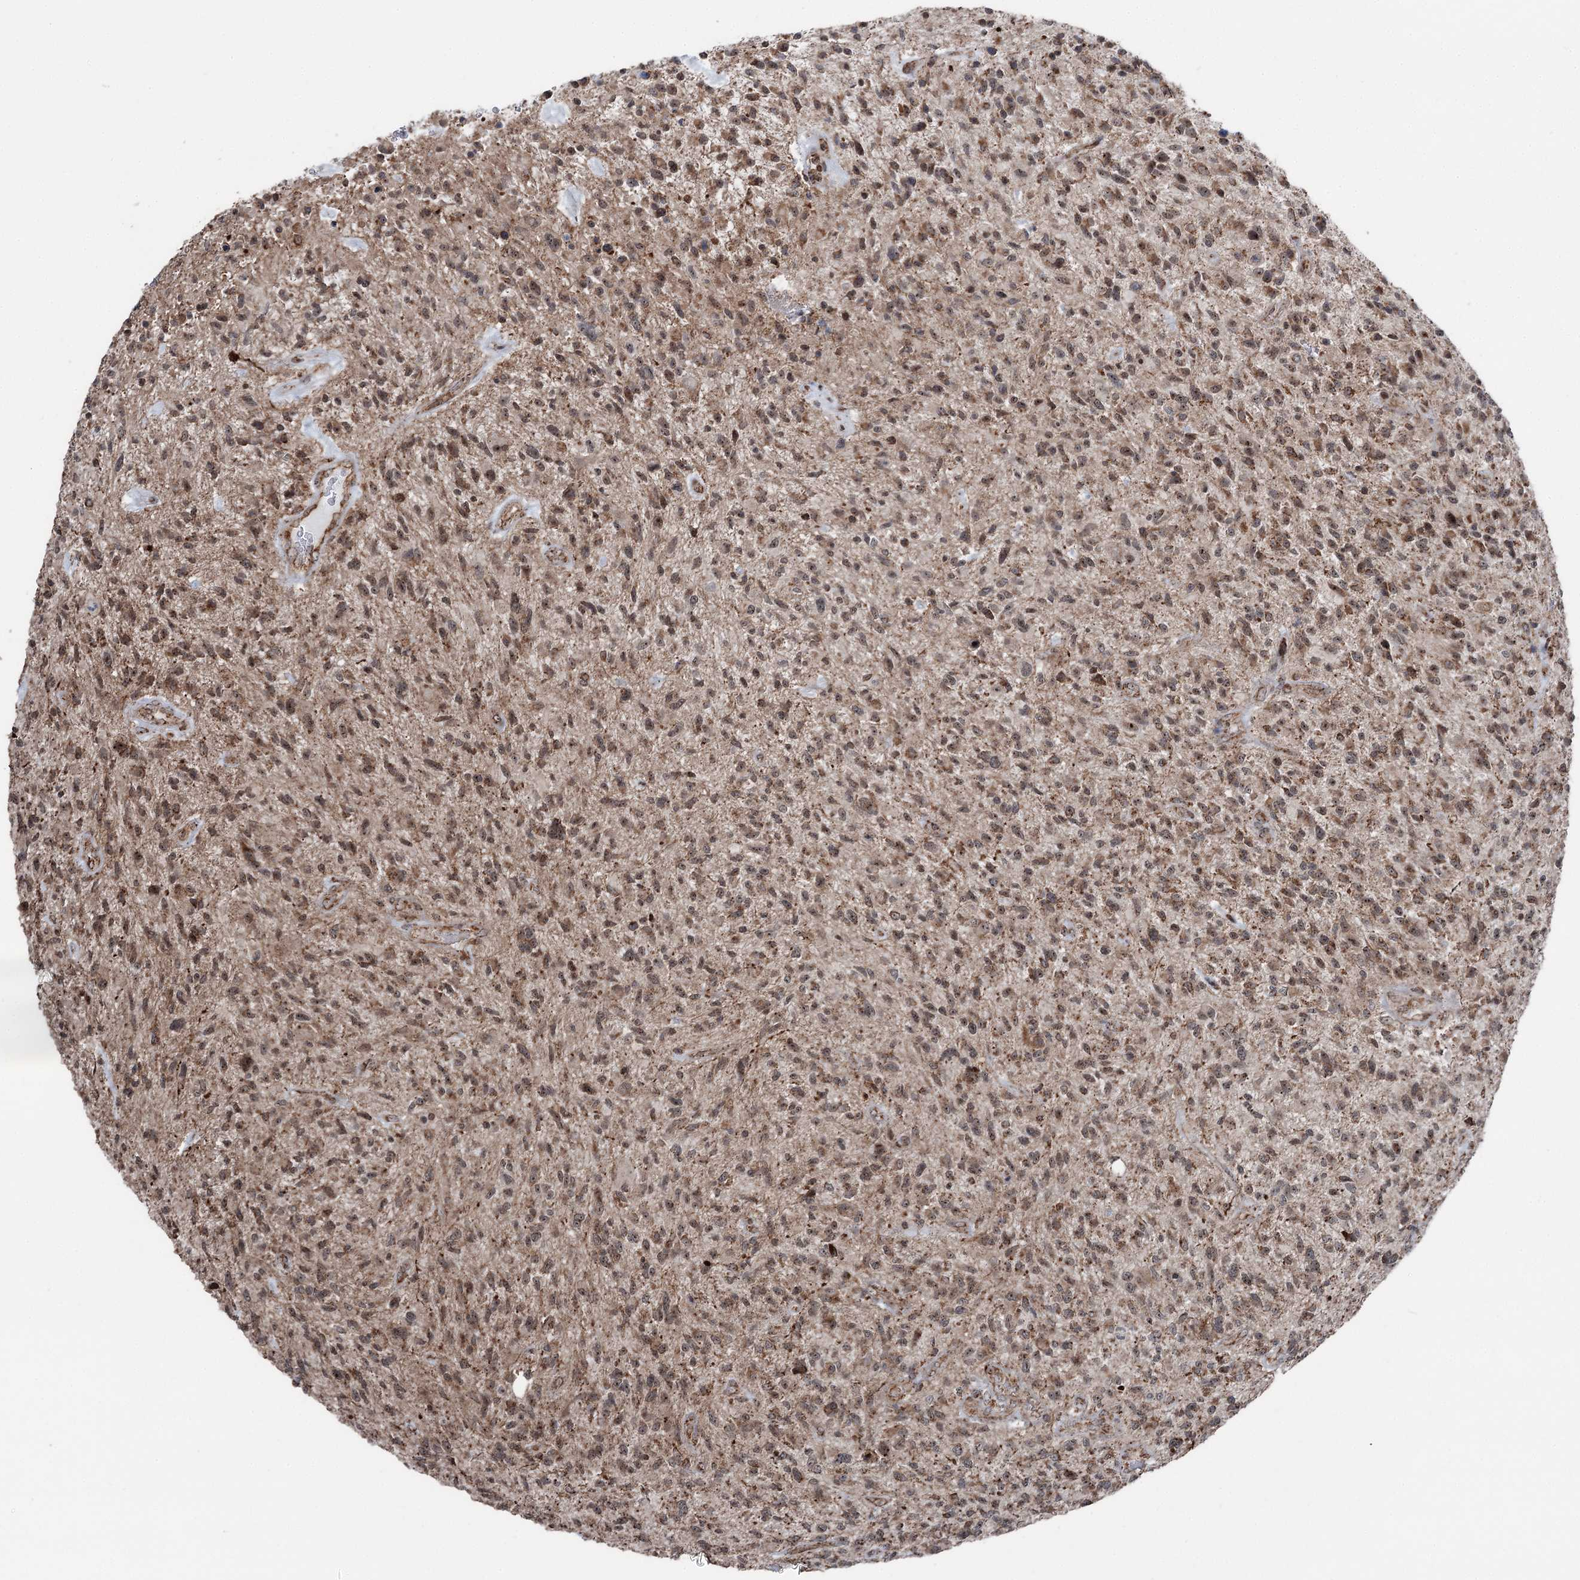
{"staining": {"intensity": "moderate", "quantity": ">75%", "location": "cytoplasmic/membranous,nuclear"}, "tissue": "glioma", "cell_type": "Tumor cells", "image_type": "cancer", "snomed": [{"axis": "morphology", "description": "Glioma, malignant, High grade"}, {"axis": "topography", "description": "Brain"}], "caption": "Malignant glioma (high-grade) was stained to show a protein in brown. There is medium levels of moderate cytoplasmic/membranous and nuclear staining in about >75% of tumor cells.", "gene": "STEEP1", "patient": {"sex": "male", "age": 47}}